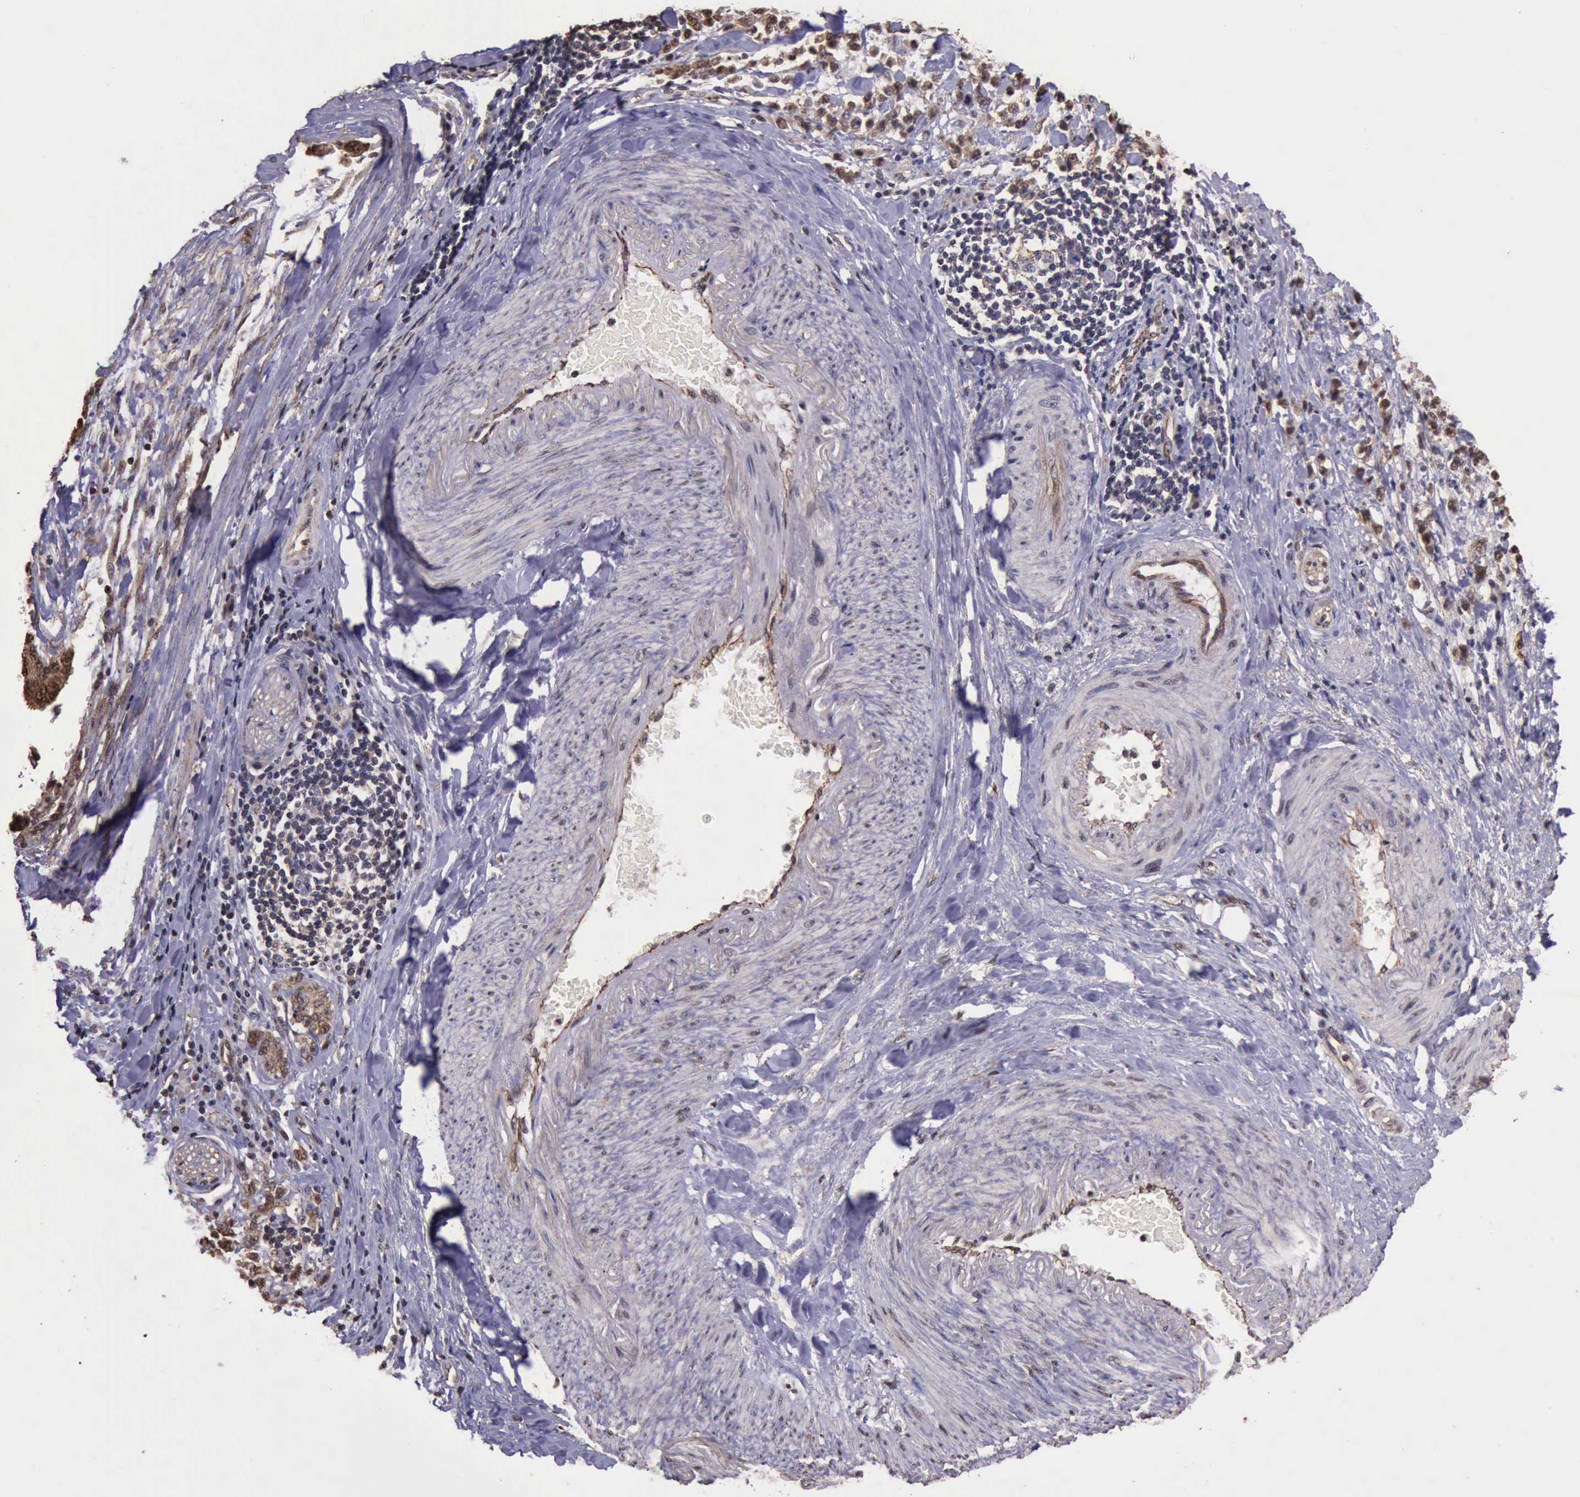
{"staining": {"intensity": "moderate", "quantity": "25%-75%", "location": "cytoplasmic/membranous"}, "tissue": "stomach cancer", "cell_type": "Tumor cells", "image_type": "cancer", "snomed": [{"axis": "morphology", "description": "Adenocarcinoma, NOS"}, {"axis": "topography", "description": "Stomach, lower"}], "caption": "Stomach cancer (adenocarcinoma) stained for a protein demonstrates moderate cytoplasmic/membranous positivity in tumor cells.", "gene": "CTNNB1", "patient": {"sex": "male", "age": 88}}